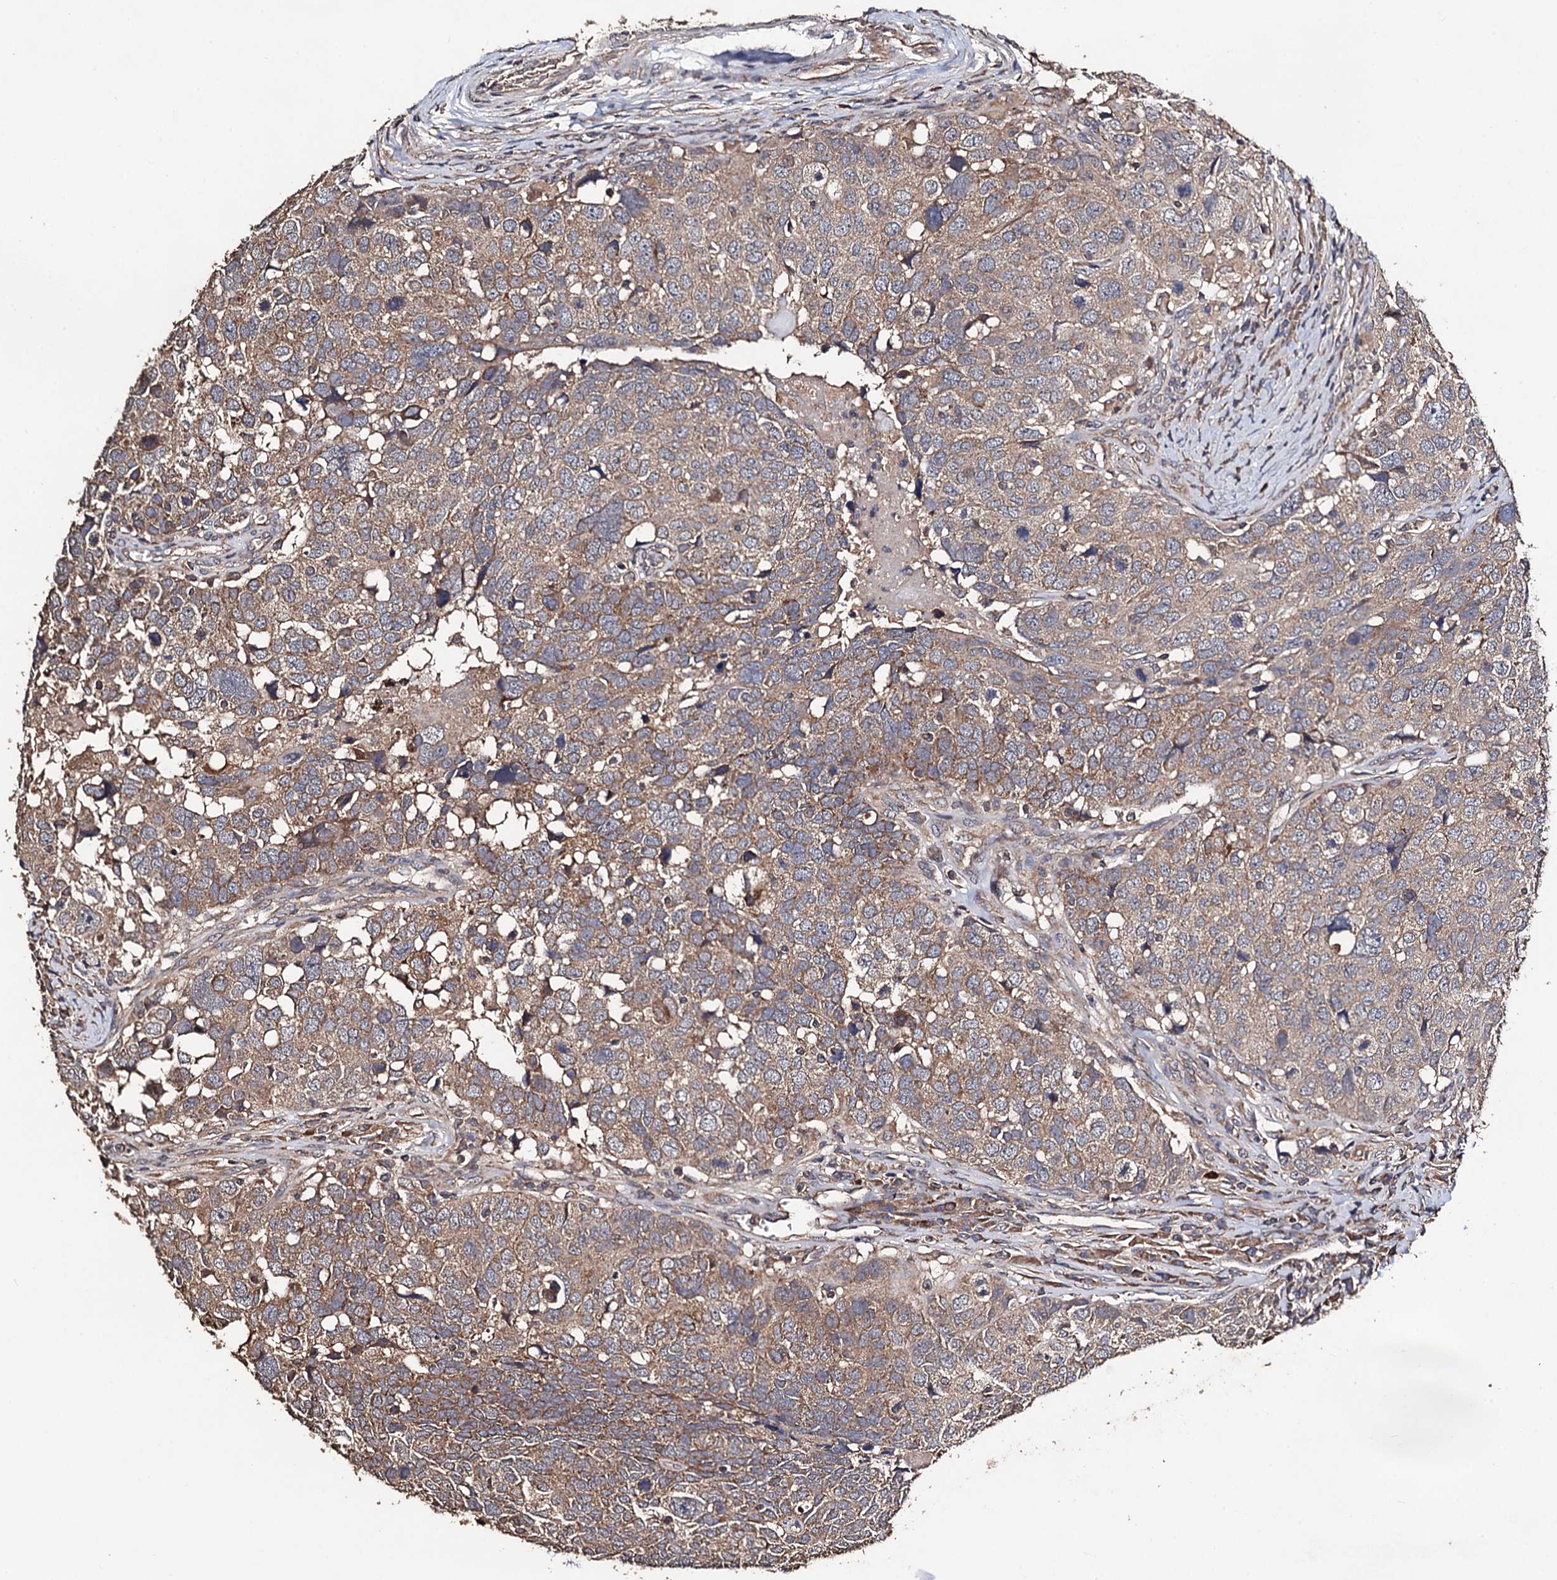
{"staining": {"intensity": "moderate", "quantity": ">75%", "location": "cytoplasmic/membranous"}, "tissue": "head and neck cancer", "cell_type": "Tumor cells", "image_type": "cancer", "snomed": [{"axis": "morphology", "description": "Squamous cell carcinoma, NOS"}, {"axis": "topography", "description": "Head-Neck"}], "caption": "A histopathology image of human head and neck squamous cell carcinoma stained for a protein demonstrates moderate cytoplasmic/membranous brown staining in tumor cells.", "gene": "PPTC7", "patient": {"sex": "male", "age": 66}}